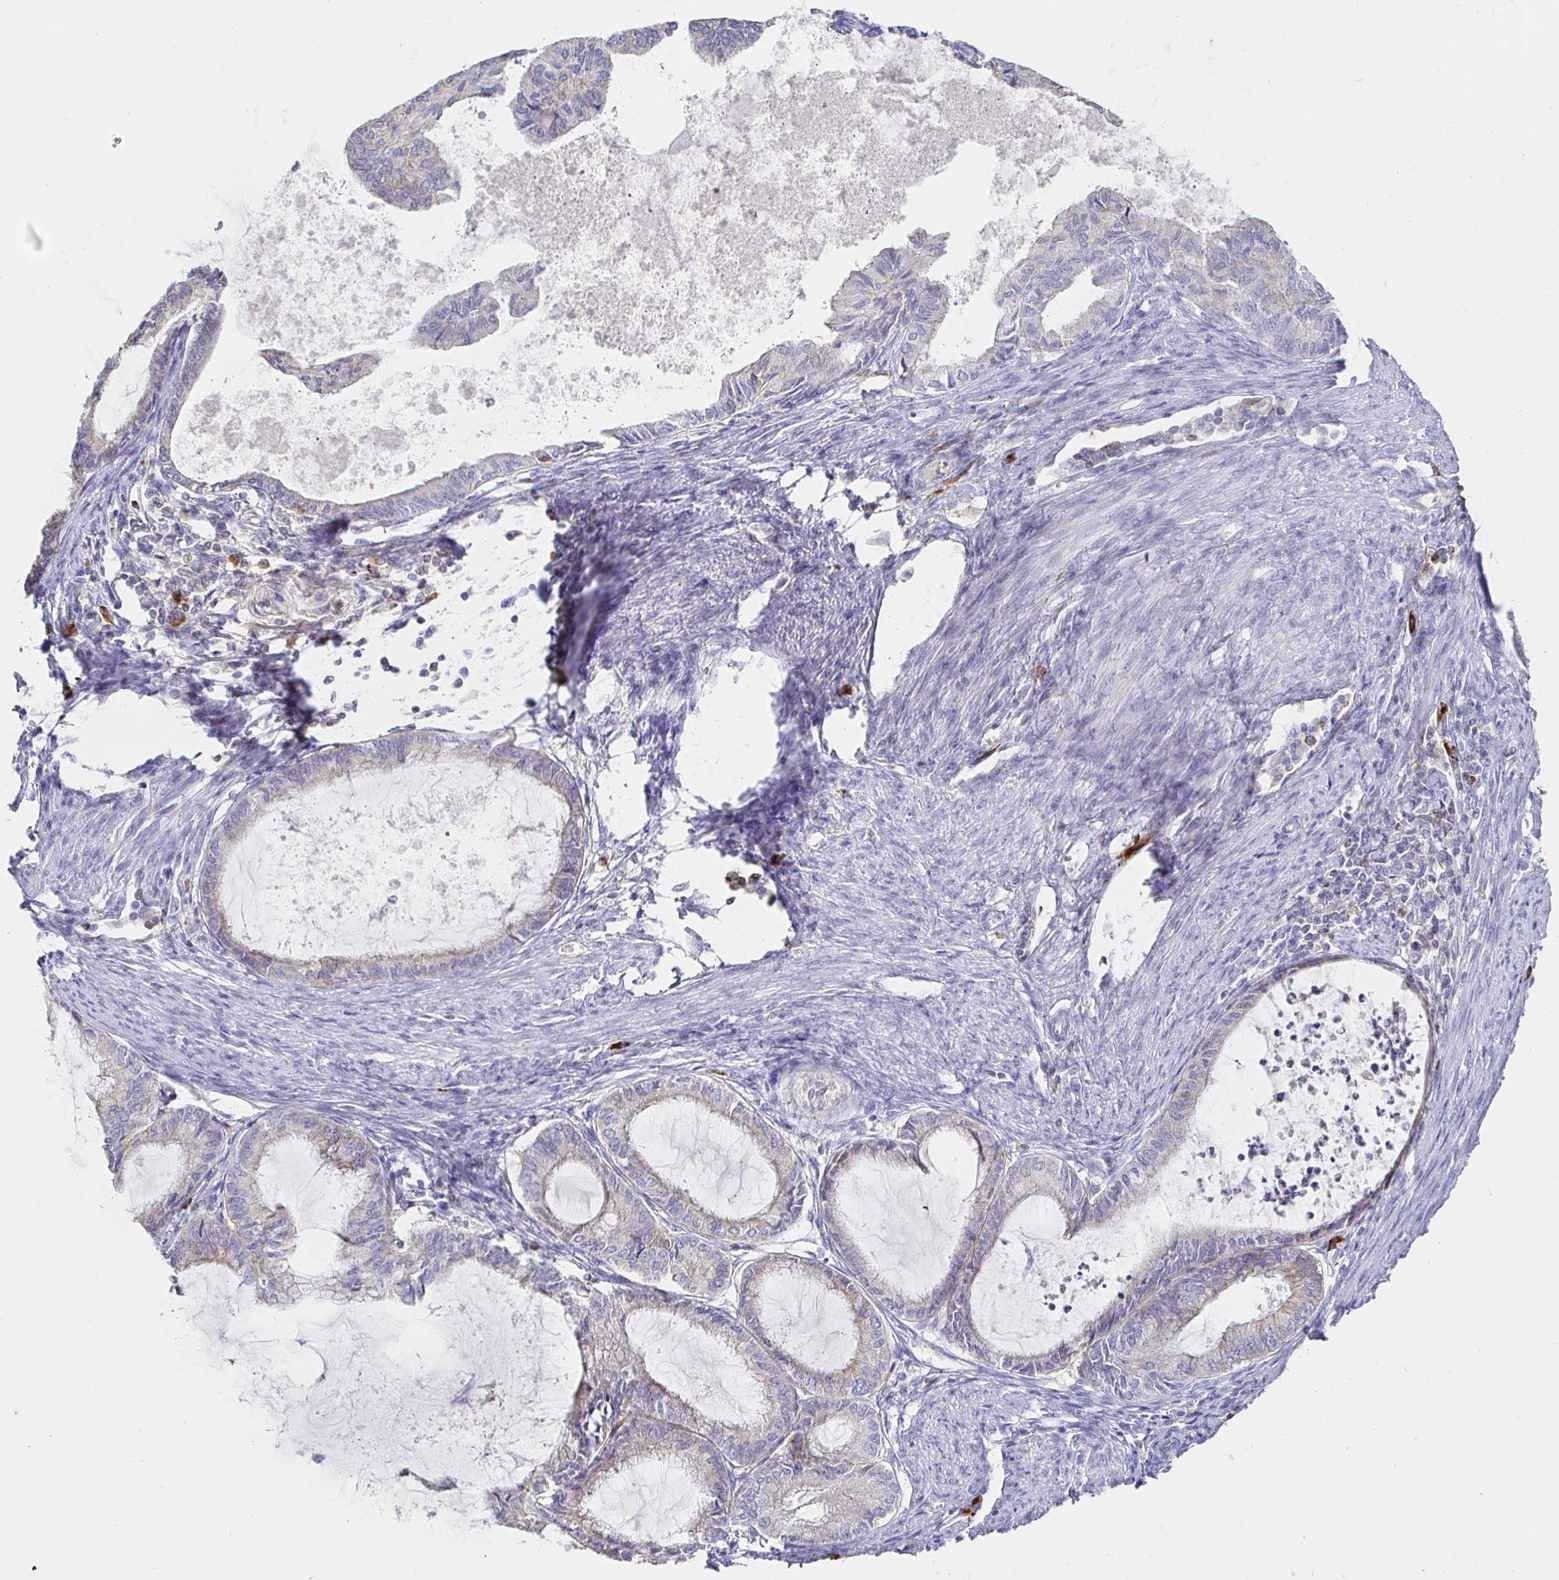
{"staining": {"intensity": "weak", "quantity": "<25%", "location": "cytoplasmic/membranous"}, "tissue": "endometrial cancer", "cell_type": "Tumor cells", "image_type": "cancer", "snomed": [{"axis": "morphology", "description": "Adenocarcinoma, NOS"}, {"axis": "topography", "description": "Endometrium"}], "caption": "Immunohistochemistry (IHC) of adenocarcinoma (endometrial) displays no staining in tumor cells.", "gene": "CXCR3", "patient": {"sex": "female", "age": 86}}